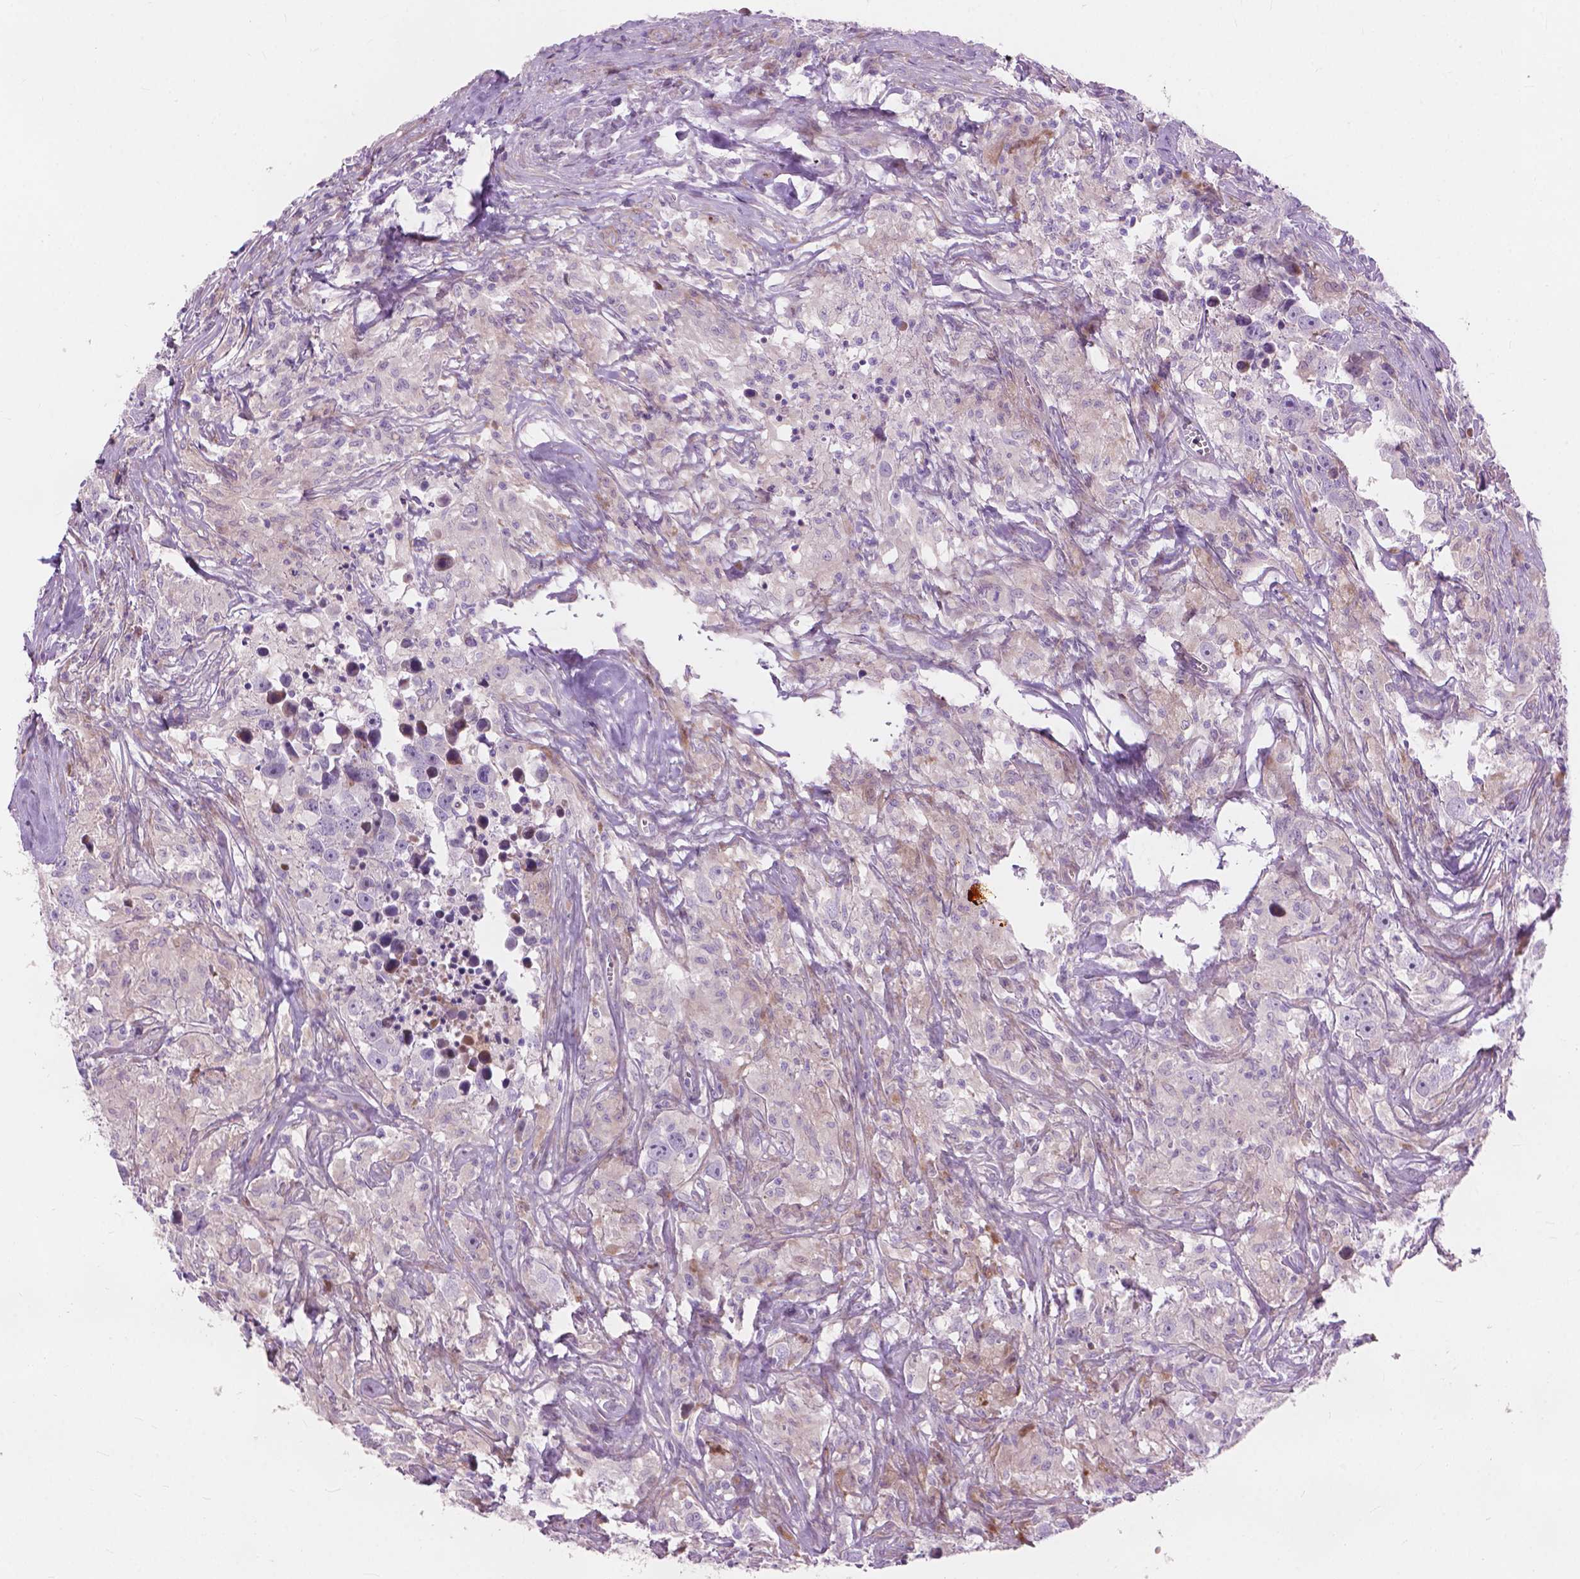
{"staining": {"intensity": "negative", "quantity": "none", "location": "none"}, "tissue": "testis cancer", "cell_type": "Tumor cells", "image_type": "cancer", "snomed": [{"axis": "morphology", "description": "Seminoma, NOS"}, {"axis": "topography", "description": "Testis"}], "caption": "Immunohistochemical staining of seminoma (testis) demonstrates no significant positivity in tumor cells.", "gene": "MORN1", "patient": {"sex": "male", "age": 49}}